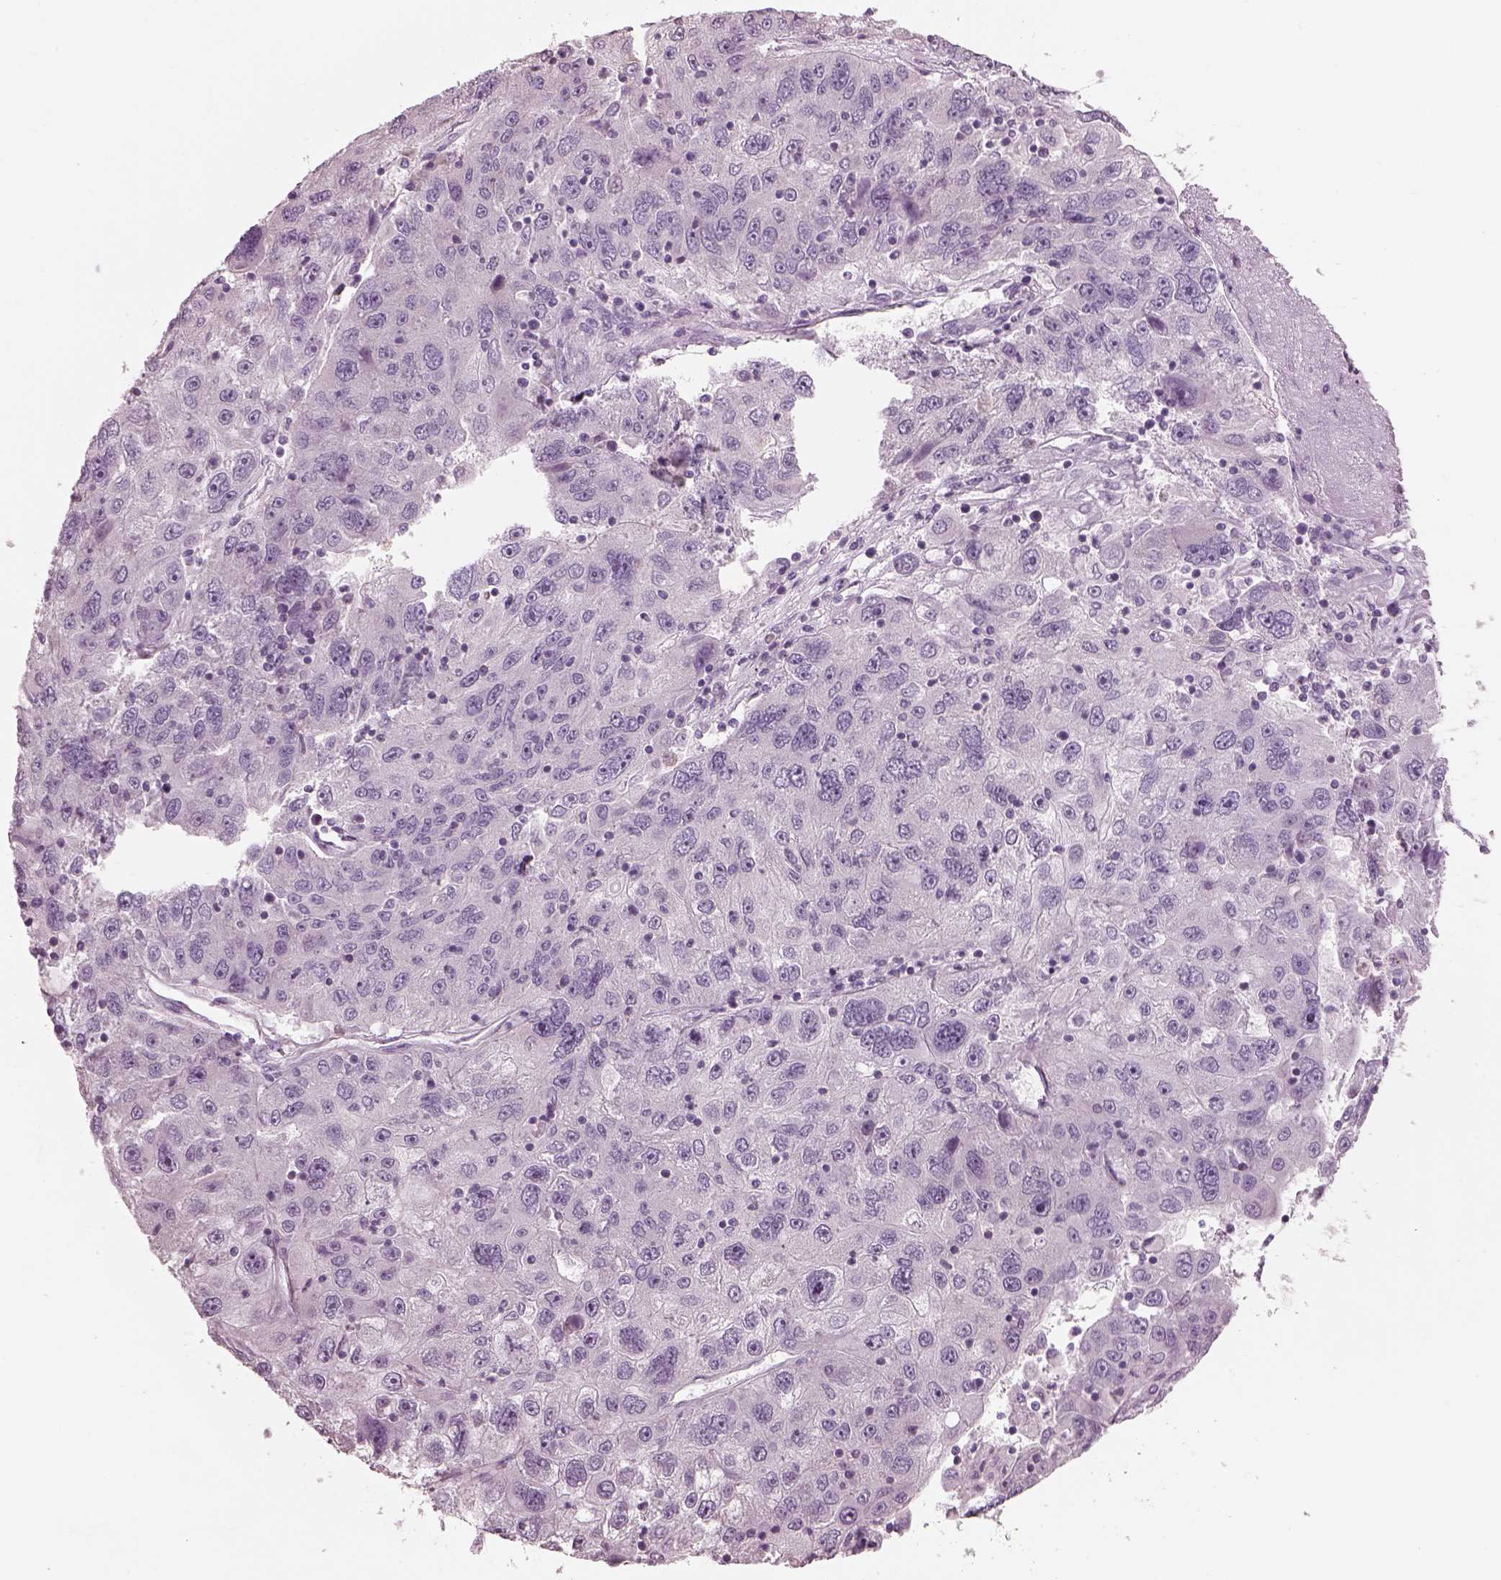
{"staining": {"intensity": "negative", "quantity": "none", "location": "none"}, "tissue": "stomach cancer", "cell_type": "Tumor cells", "image_type": "cancer", "snomed": [{"axis": "morphology", "description": "Adenocarcinoma, NOS"}, {"axis": "topography", "description": "Stomach"}], "caption": "Immunohistochemical staining of stomach adenocarcinoma exhibits no significant positivity in tumor cells.", "gene": "SLC27A2", "patient": {"sex": "male", "age": 56}}